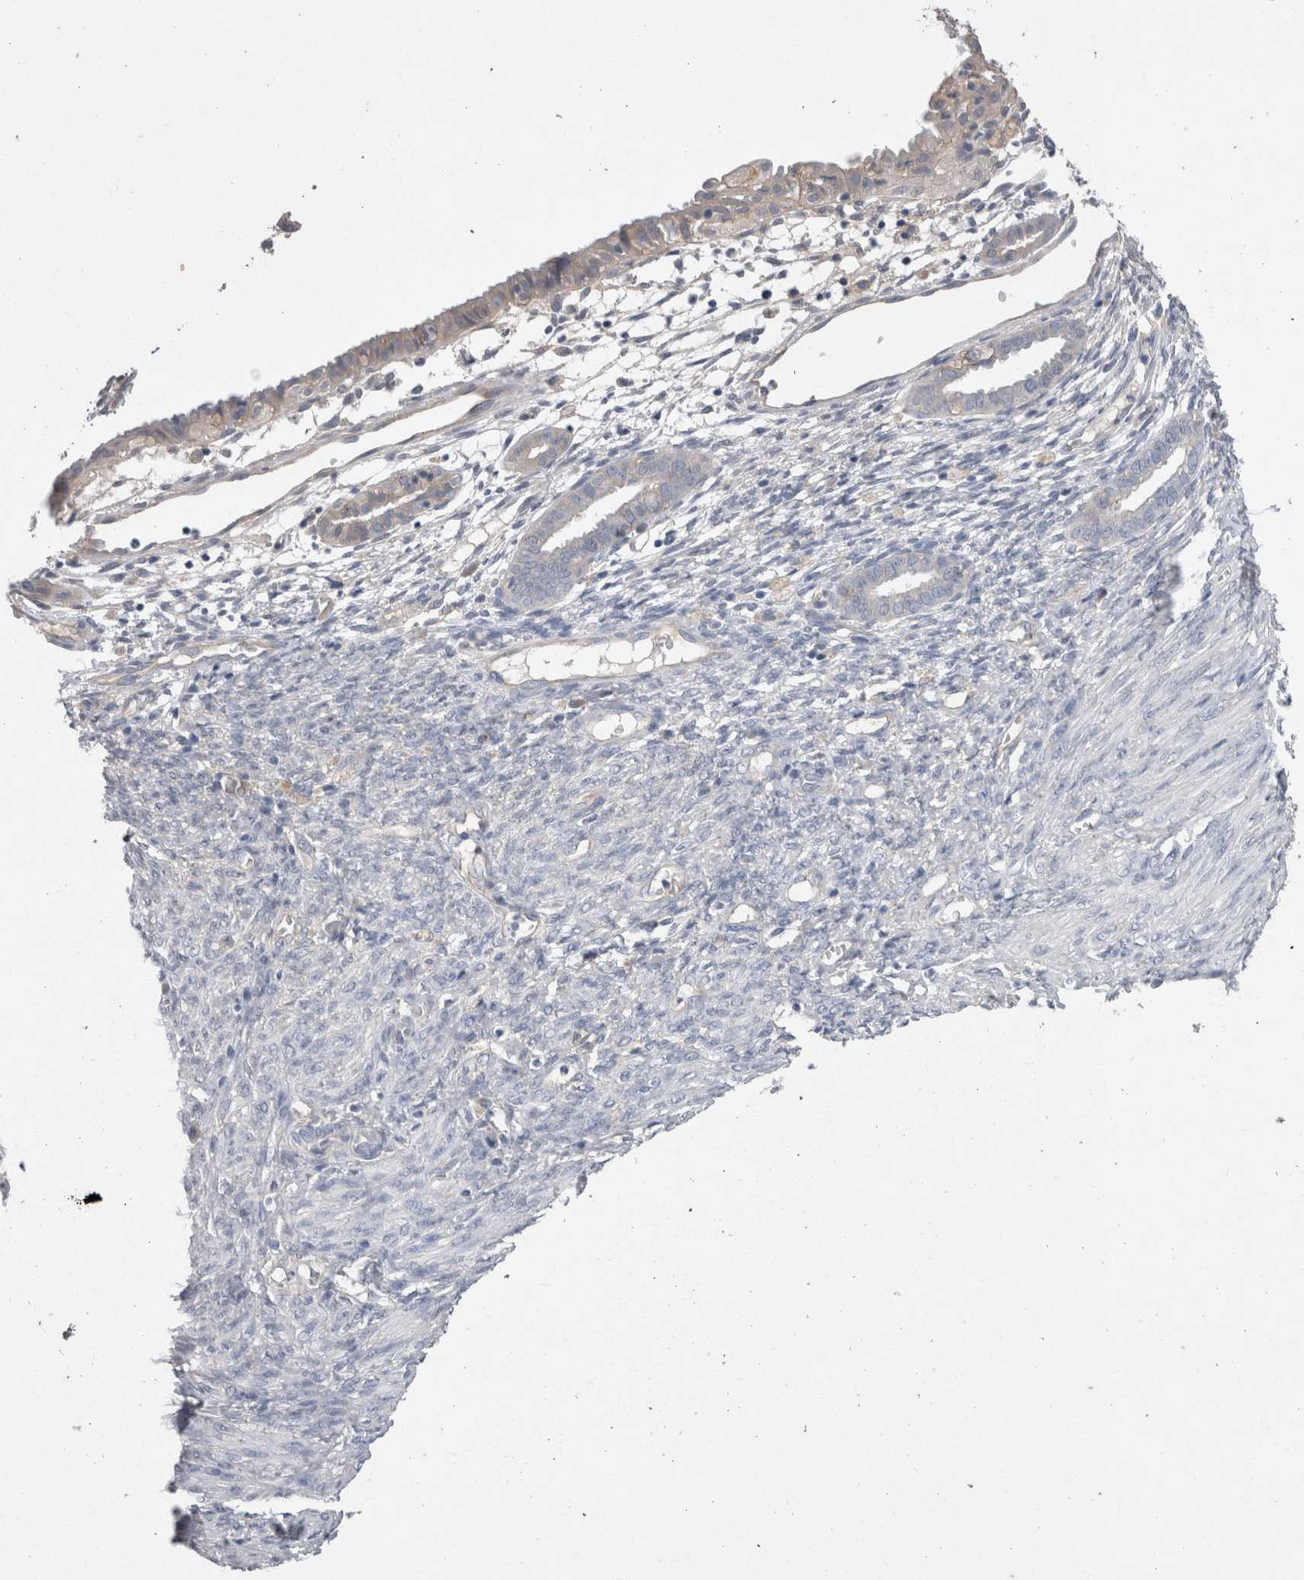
{"staining": {"intensity": "negative", "quantity": "none", "location": "none"}, "tissue": "cervical cancer", "cell_type": "Tumor cells", "image_type": "cancer", "snomed": [{"axis": "morphology", "description": "Normal tissue, NOS"}, {"axis": "morphology", "description": "Adenocarcinoma, NOS"}, {"axis": "topography", "description": "Cervix"}, {"axis": "topography", "description": "Endometrium"}], "caption": "Cervical adenocarcinoma was stained to show a protein in brown. There is no significant expression in tumor cells.", "gene": "NECTIN2", "patient": {"sex": "female", "age": 86}}